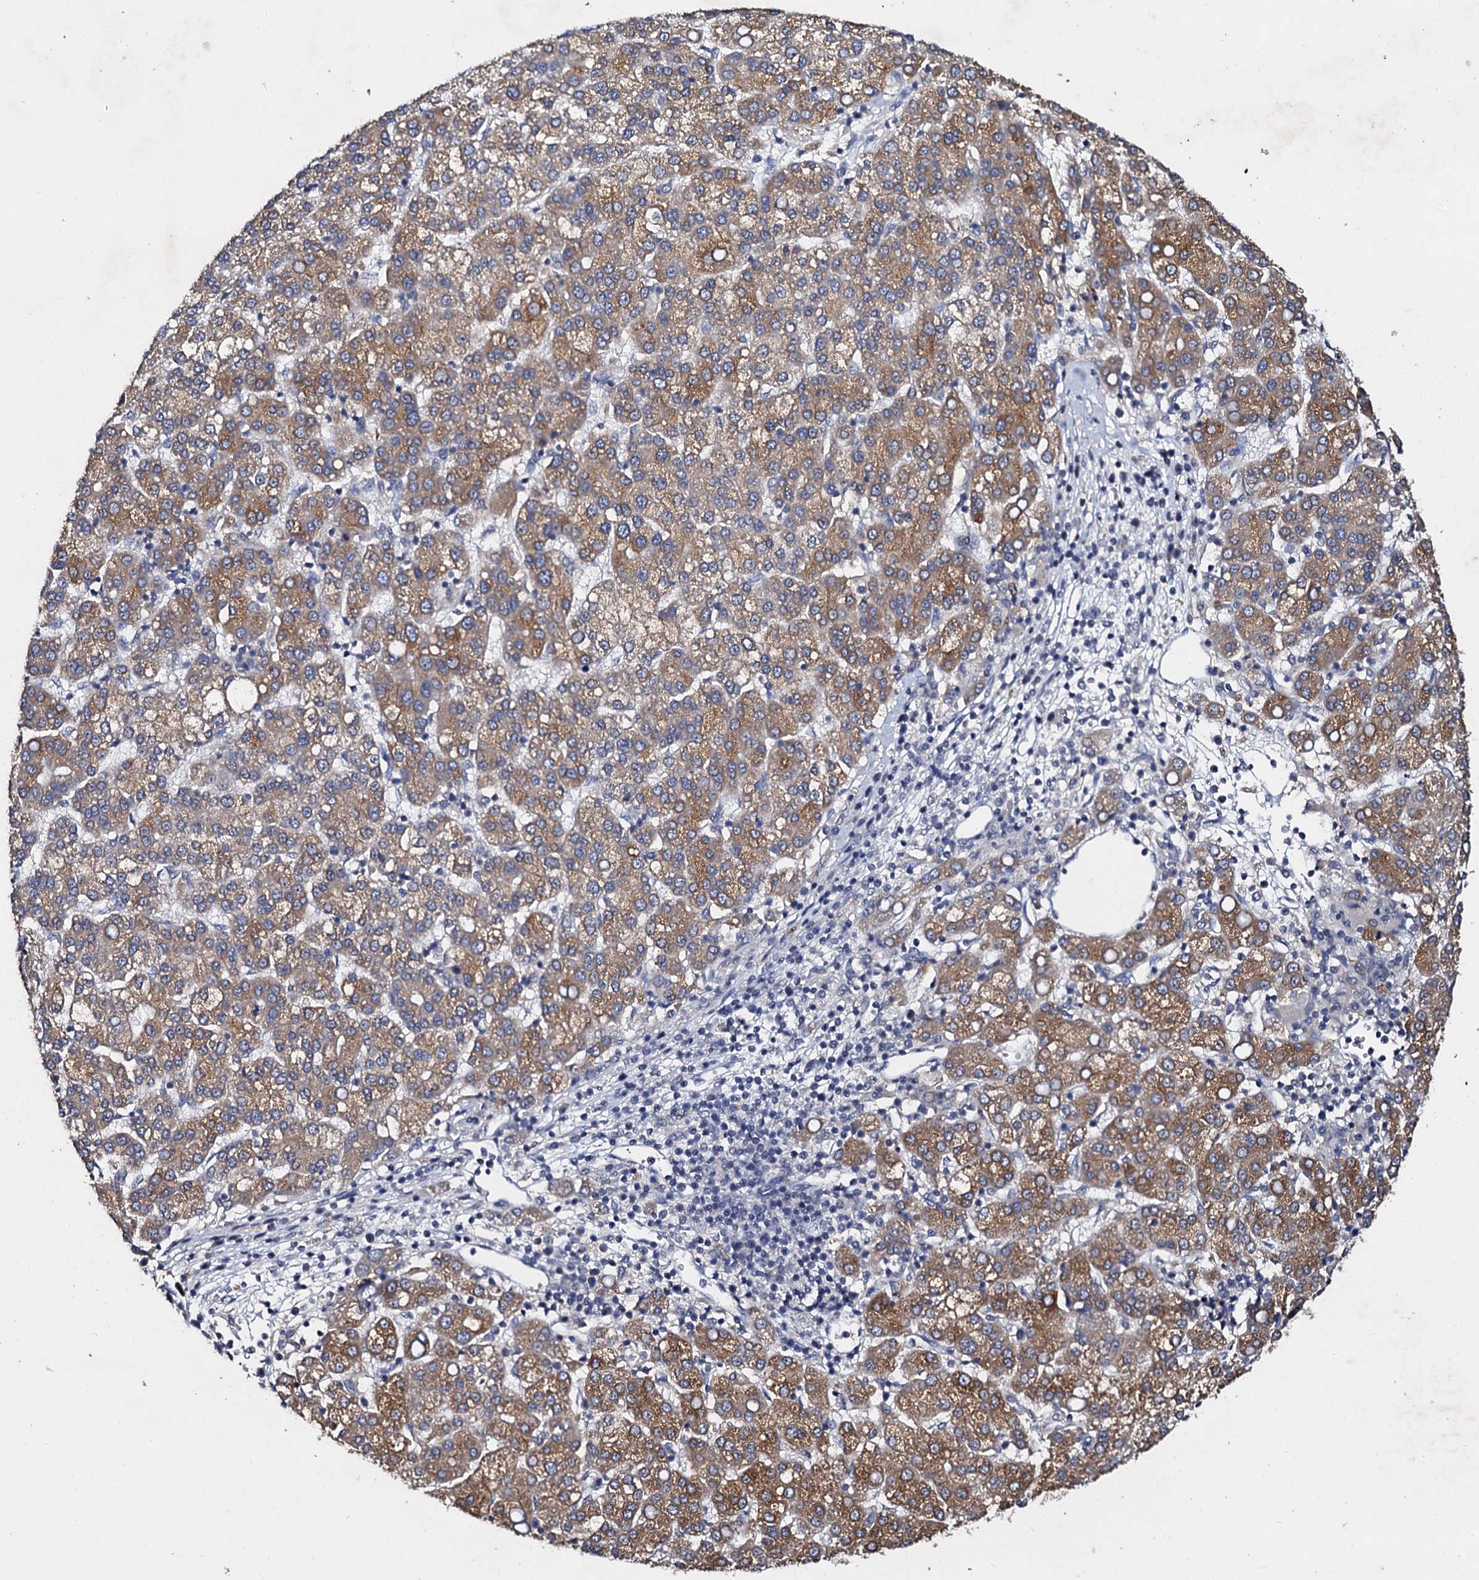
{"staining": {"intensity": "moderate", "quantity": ">75%", "location": "cytoplasmic/membranous"}, "tissue": "liver cancer", "cell_type": "Tumor cells", "image_type": "cancer", "snomed": [{"axis": "morphology", "description": "Carcinoma, Hepatocellular, NOS"}, {"axis": "topography", "description": "Liver"}], "caption": "Human hepatocellular carcinoma (liver) stained with a brown dye exhibits moderate cytoplasmic/membranous positive positivity in approximately >75% of tumor cells.", "gene": "SLC37A4", "patient": {"sex": "female", "age": 58}}